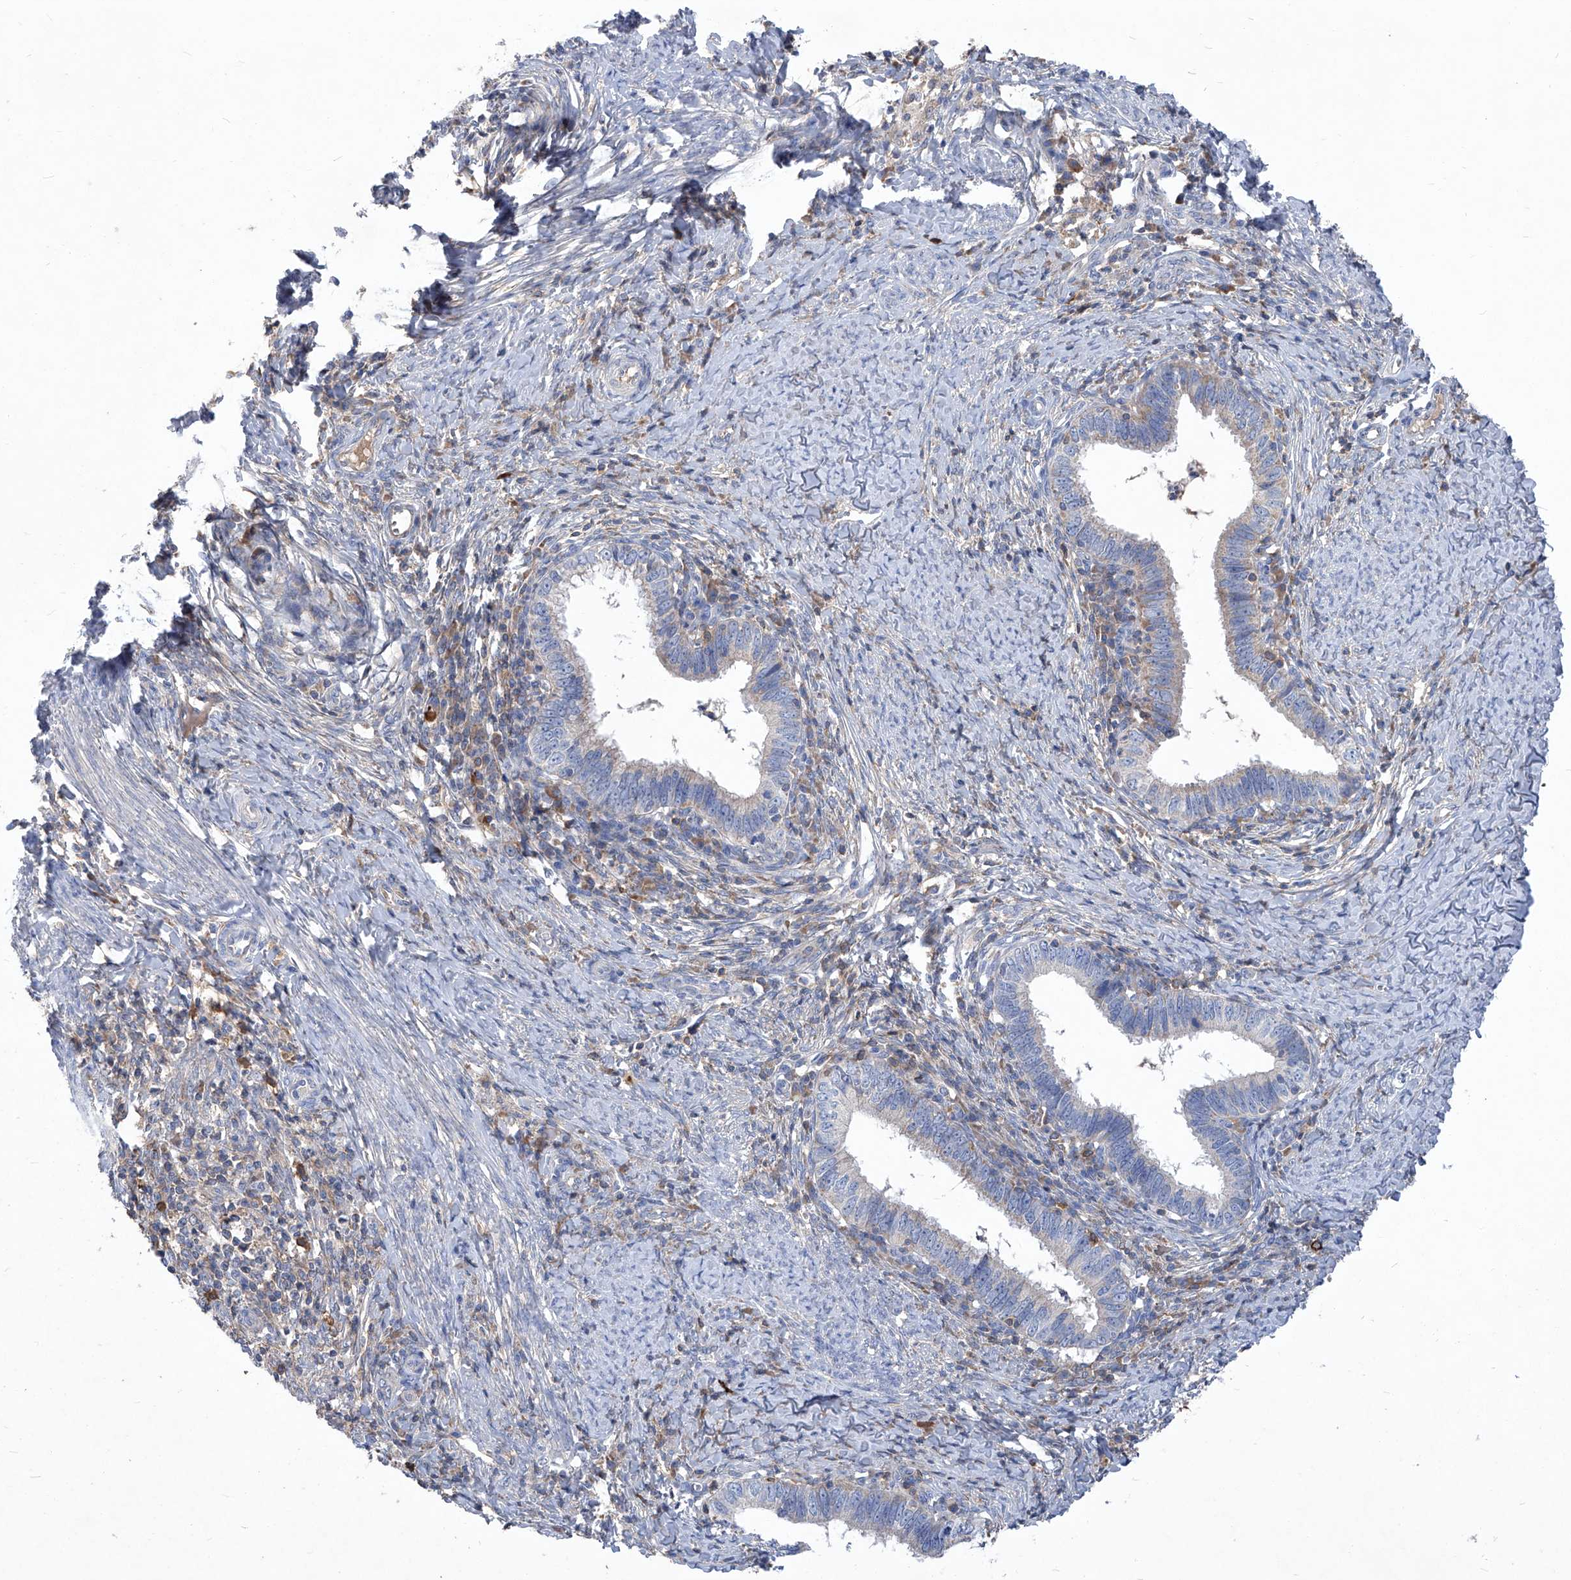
{"staining": {"intensity": "negative", "quantity": "none", "location": "none"}, "tissue": "cervical cancer", "cell_type": "Tumor cells", "image_type": "cancer", "snomed": [{"axis": "morphology", "description": "Adenocarcinoma, NOS"}, {"axis": "topography", "description": "Cervix"}], "caption": "DAB (3,3'-diaminobenzidine) immunohistochemical staining of human cervical cancer shows no significant positivity in tumor cells.", "gene": "EPHA8", "patient": {"sex": "female", "age": 36}}